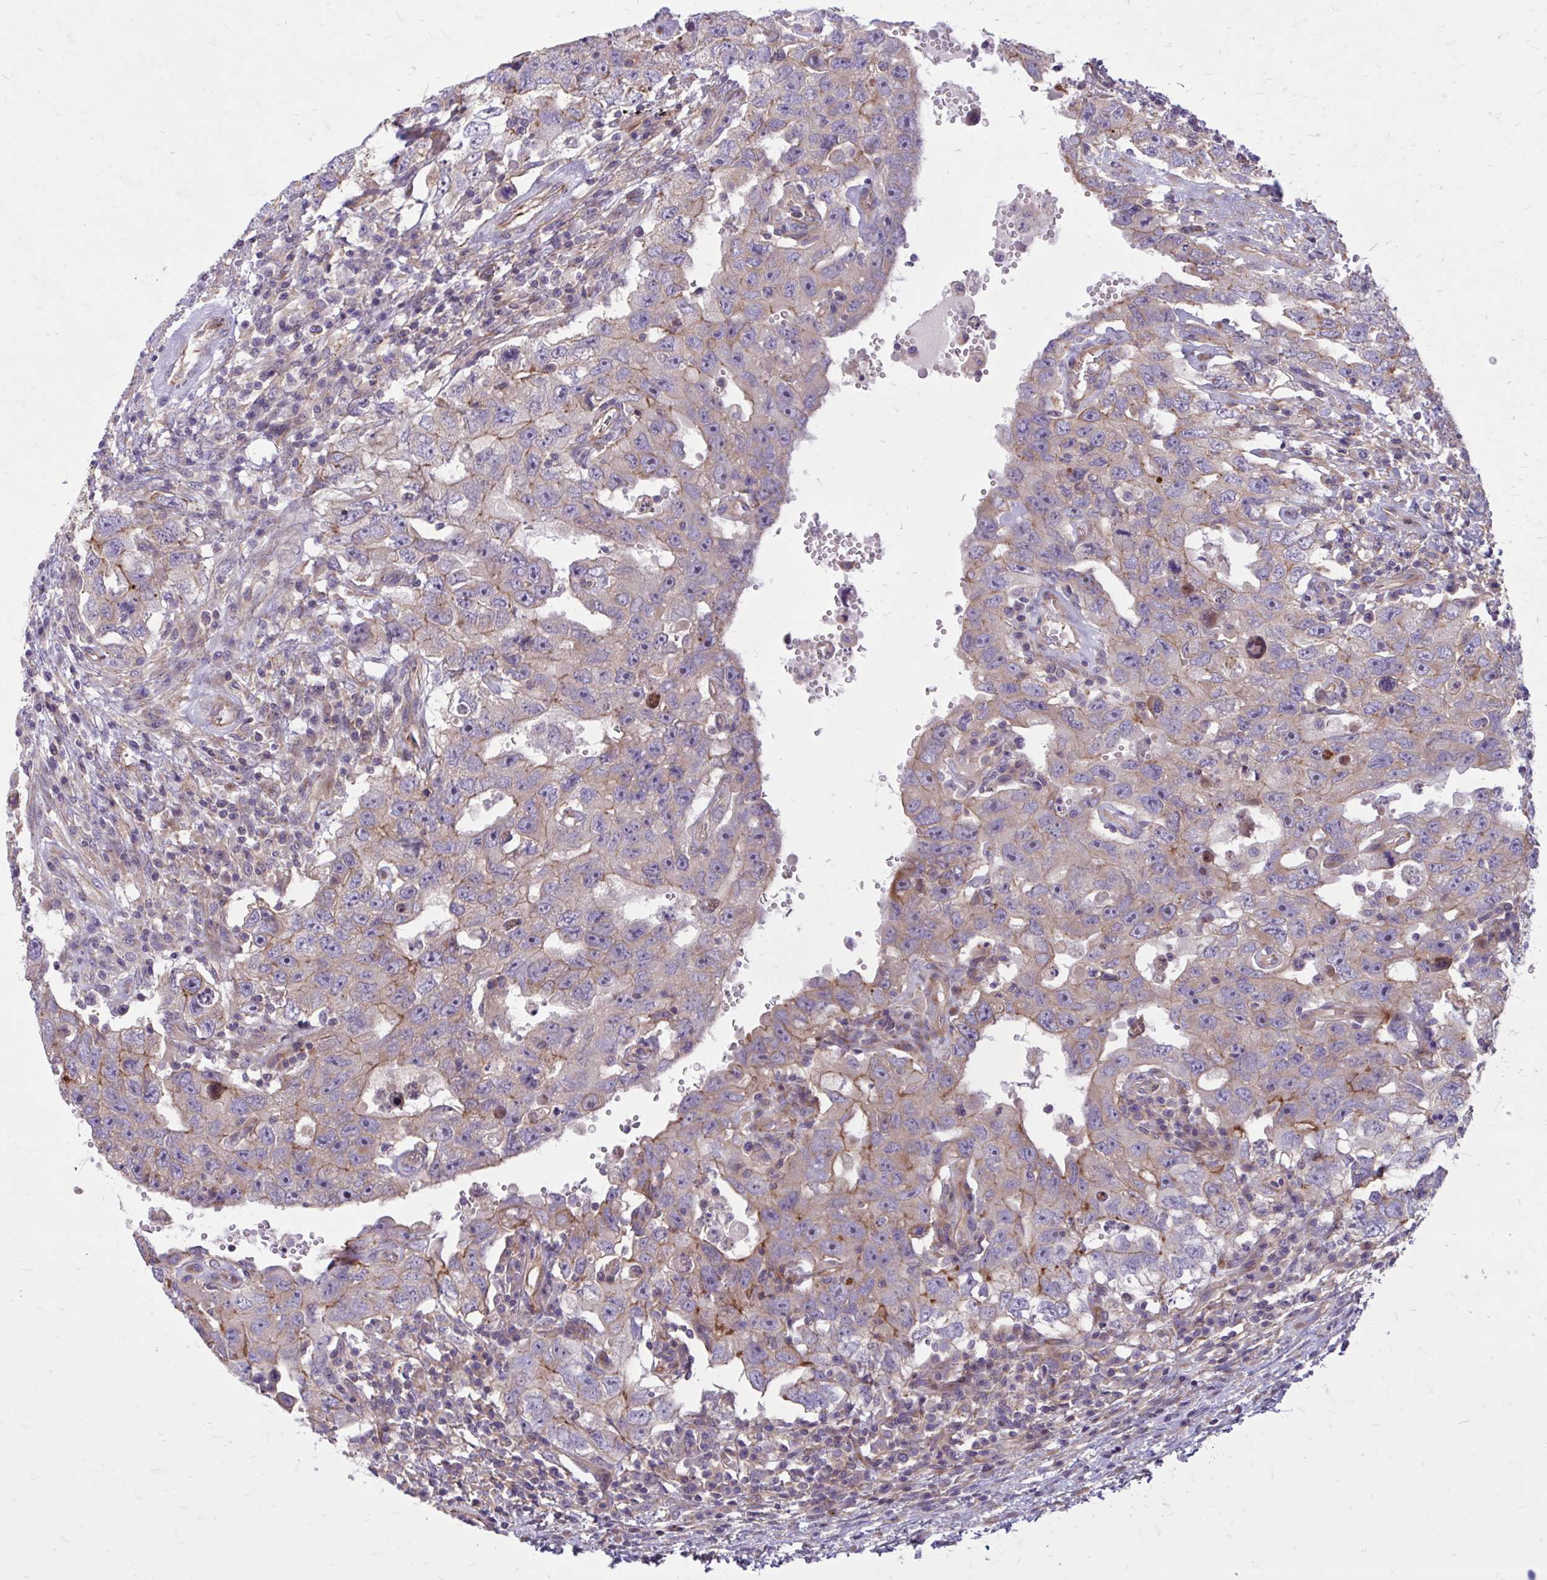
{"staining": {"intensity": "weak", "quantity": "<25%", "location": "cytoplasmic/membranous"}, "tissue": "testis cancer", "cell_type": "Tumor cells", "image_type": "cancer", "snomed": [{"axis": "morphology", "description": "Carcinoma, Embryonal, NOS"}, {"axis": "topography", "description": "Testis"}], "caption": "High magnification brightfield microscopy of testis cancer stained with DAB (3,3'-diaminobenzidine) (brown) and counterstained with hematoxylin (blue): tumor cells show no significant positivity. (Stains: DAB immunohistochemistry with hematoxylin counter stain, Microscopy: brightfield microscopy at high magnification).", "gene": "FAP", "patient": {"sex": "male", "age": 26}}